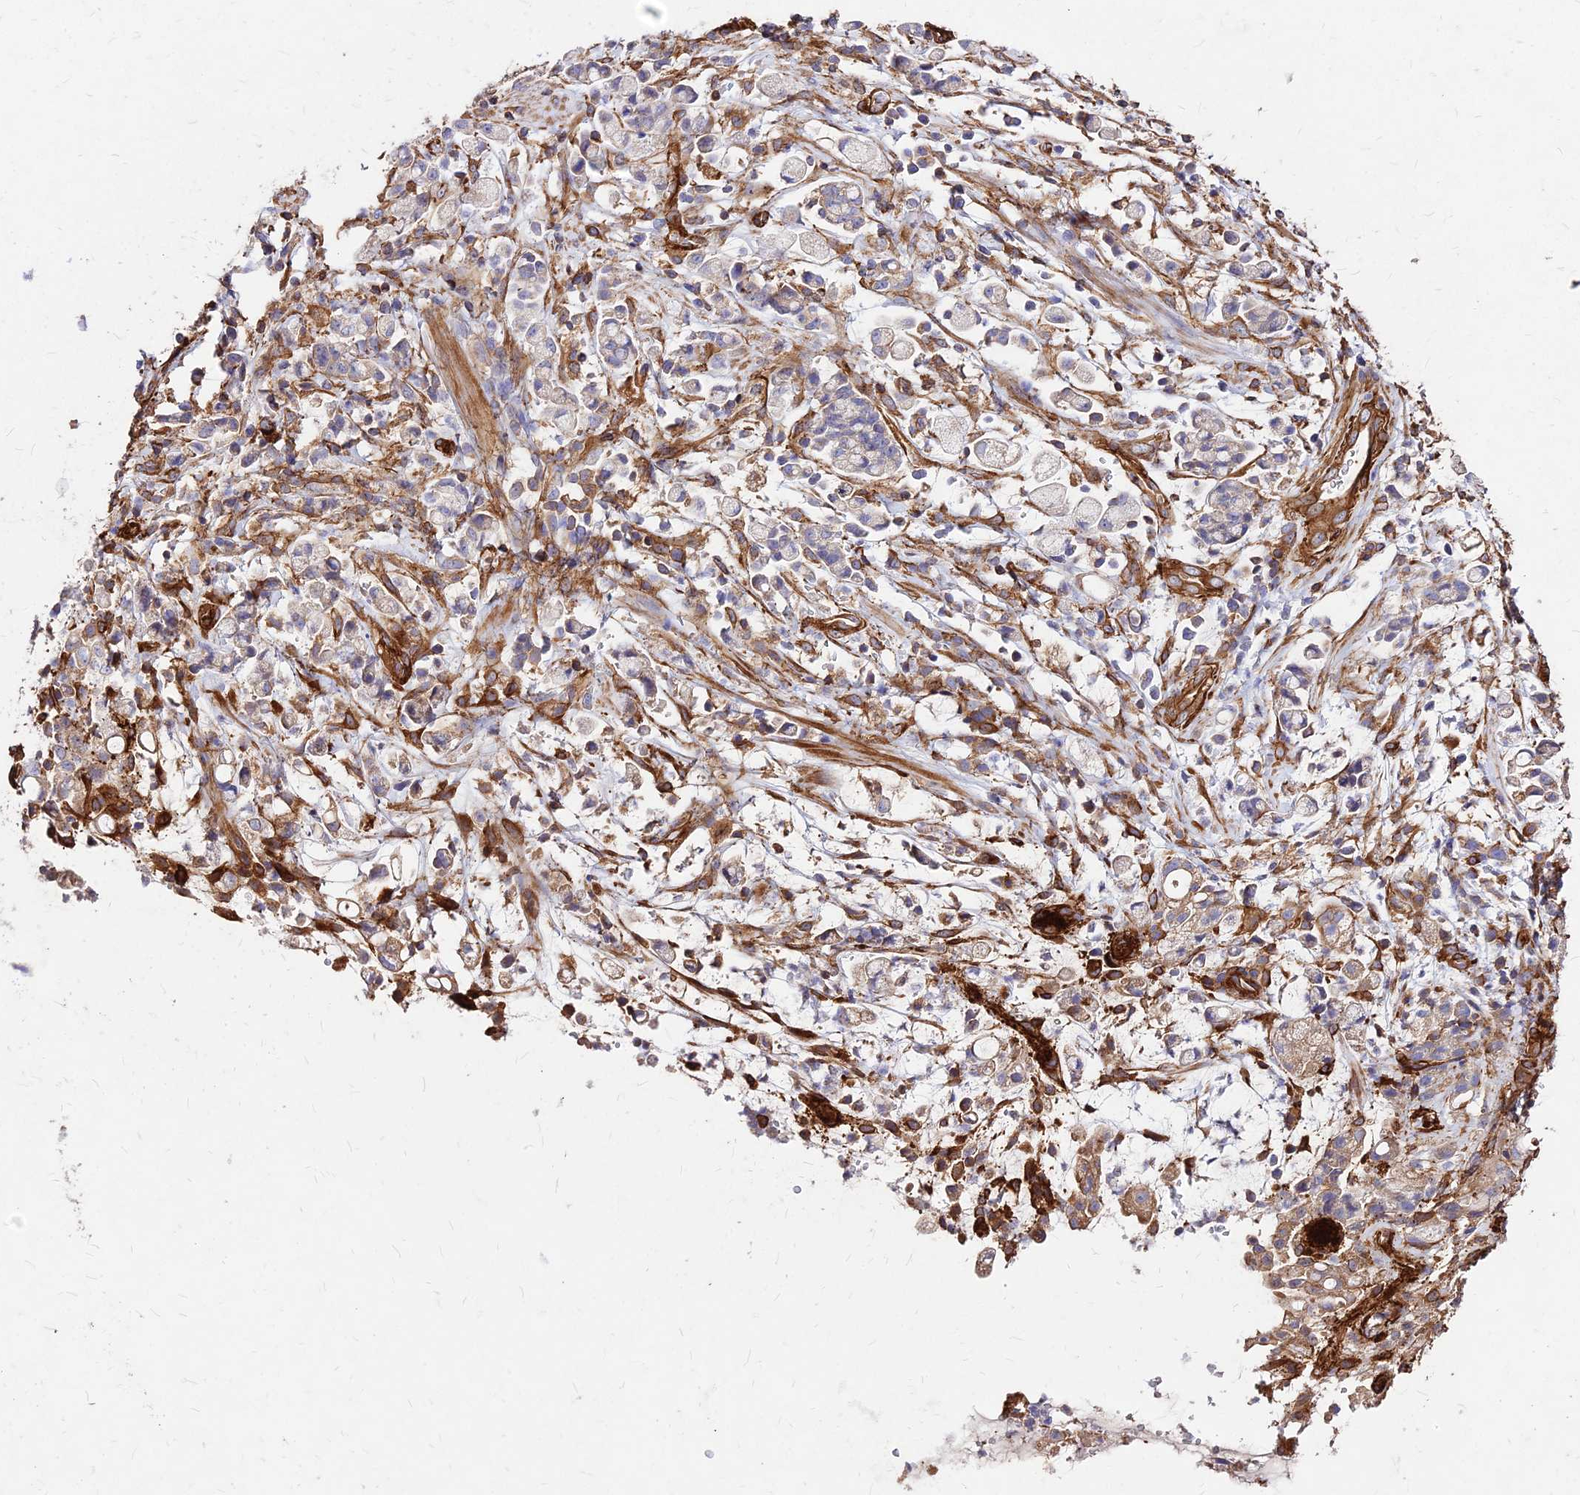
{"staining": {"intensity": "moderate", "quantity": "<25%", "location": "cytoplasmic/membranous"}, "tissue": "stomach cancer", "cell_type": "Tumor cells", "image_type": "cancer", "snomed": [{"axis": "morphology", "description": "Adenocarcinoma, NOS"}, {"axis": "topography", "description": "Stomach"}], "caption": "Human stomach adenocarcinoma stained with a protein marker shows moderate staining in tumor cells.", "gene": "EFCC1", "patient": {"sex": "female", "age": 60}}